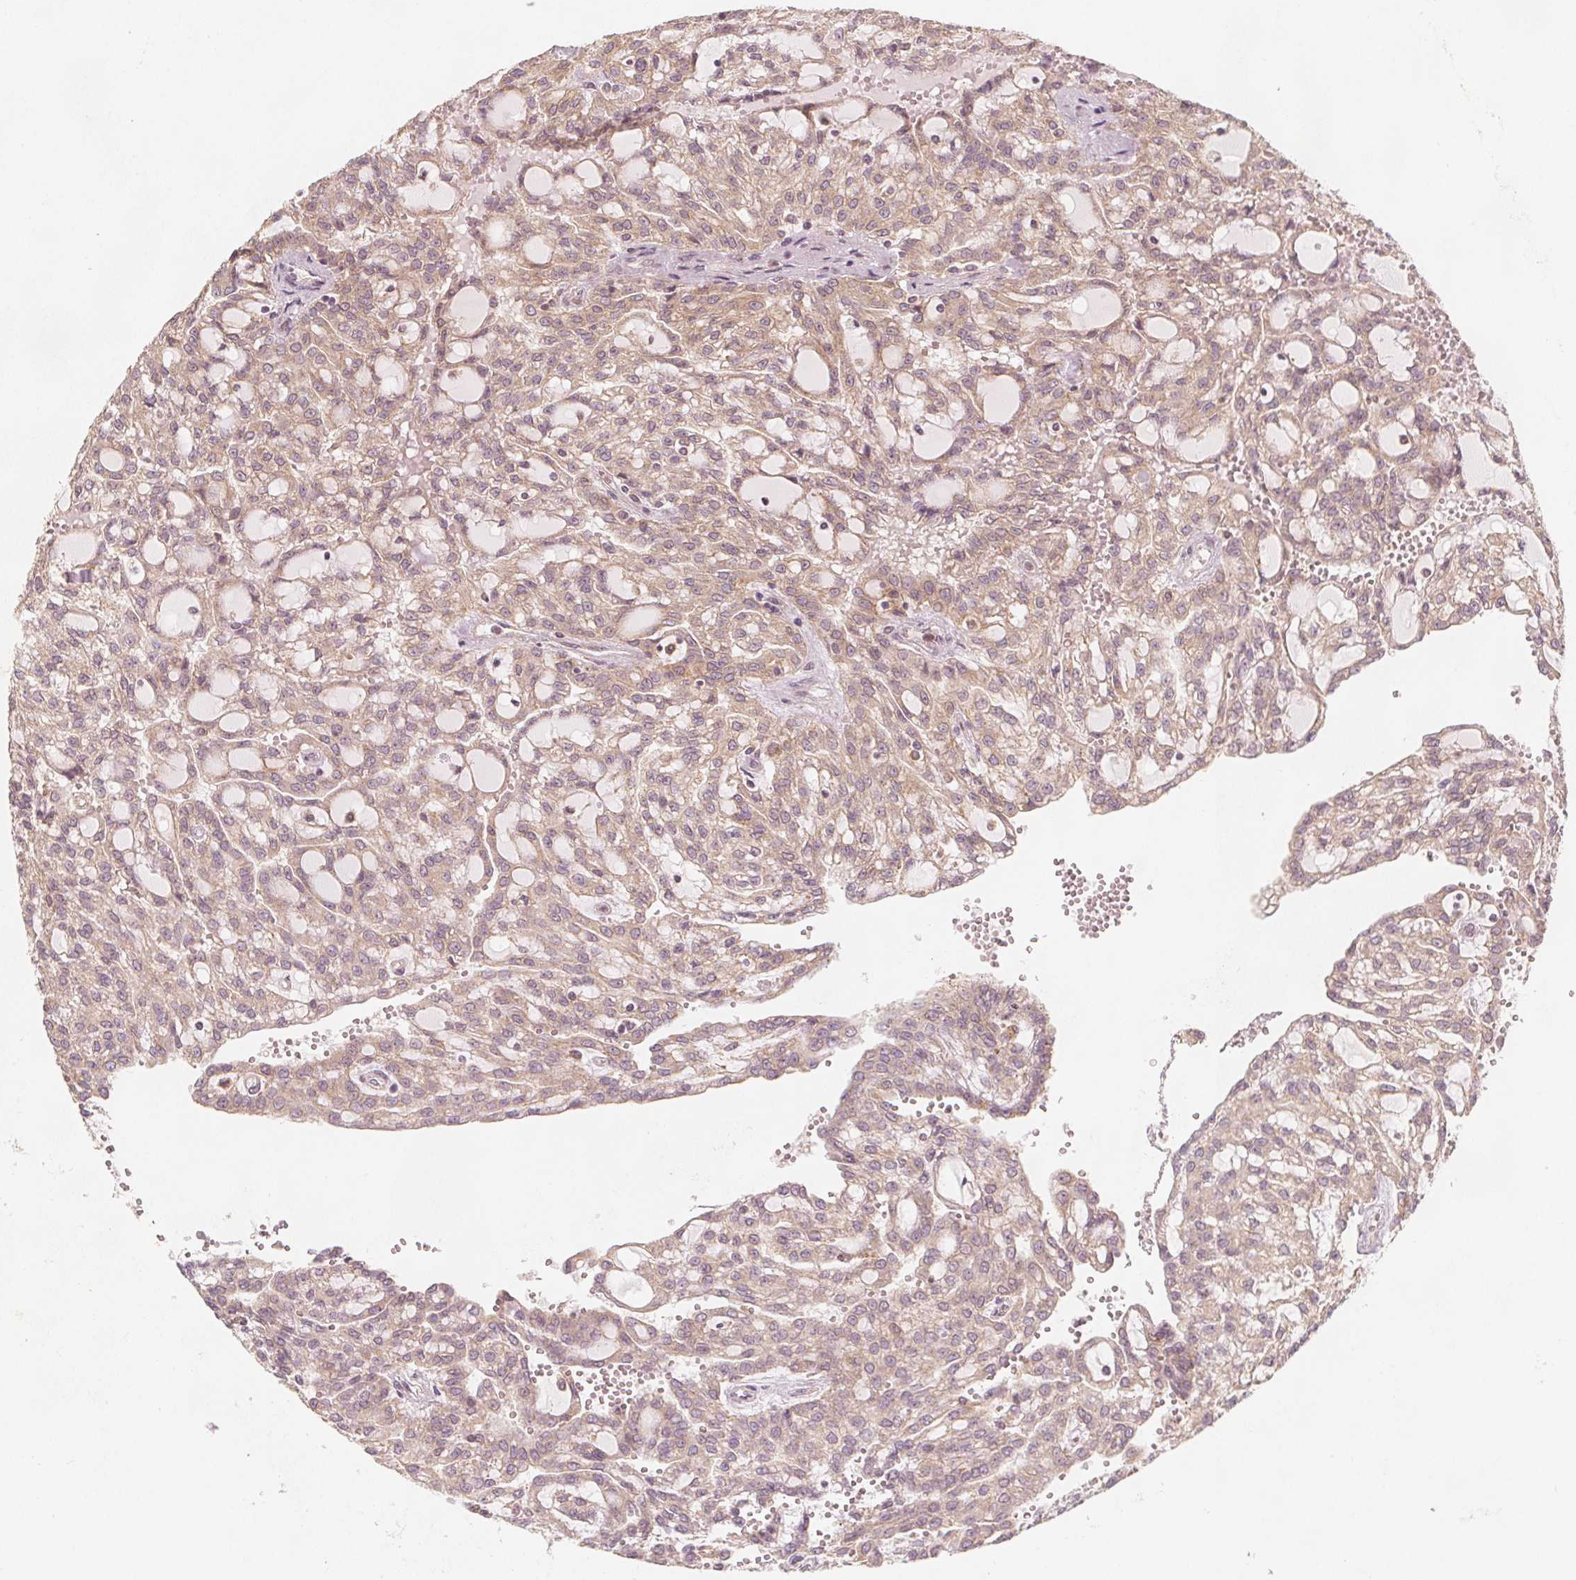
{"staining": {"intensity": "weak", "quantity": ">75%", "location": "cytoplasmic/membranous"}, "tissue": "renal cancer", "cell_type": "Tumor cells", "image_type": "cancer", "snomed": [{"axis": "morphology", "description": "Adenocarcinoma, NOS"}, {"axis": "topography", "description": "Kidney"}], "caption": "A photomicrograph of renal cancer (adenocarcinoma) stained for a protein demonstrates weak cytoplasmic/membranous brown staining in tumor cells. (brown staining indicates protein expression, while blue staining denotes nuclei).", "gene": "NCSTN", "patient": {"sex": "male", "age": 63}}